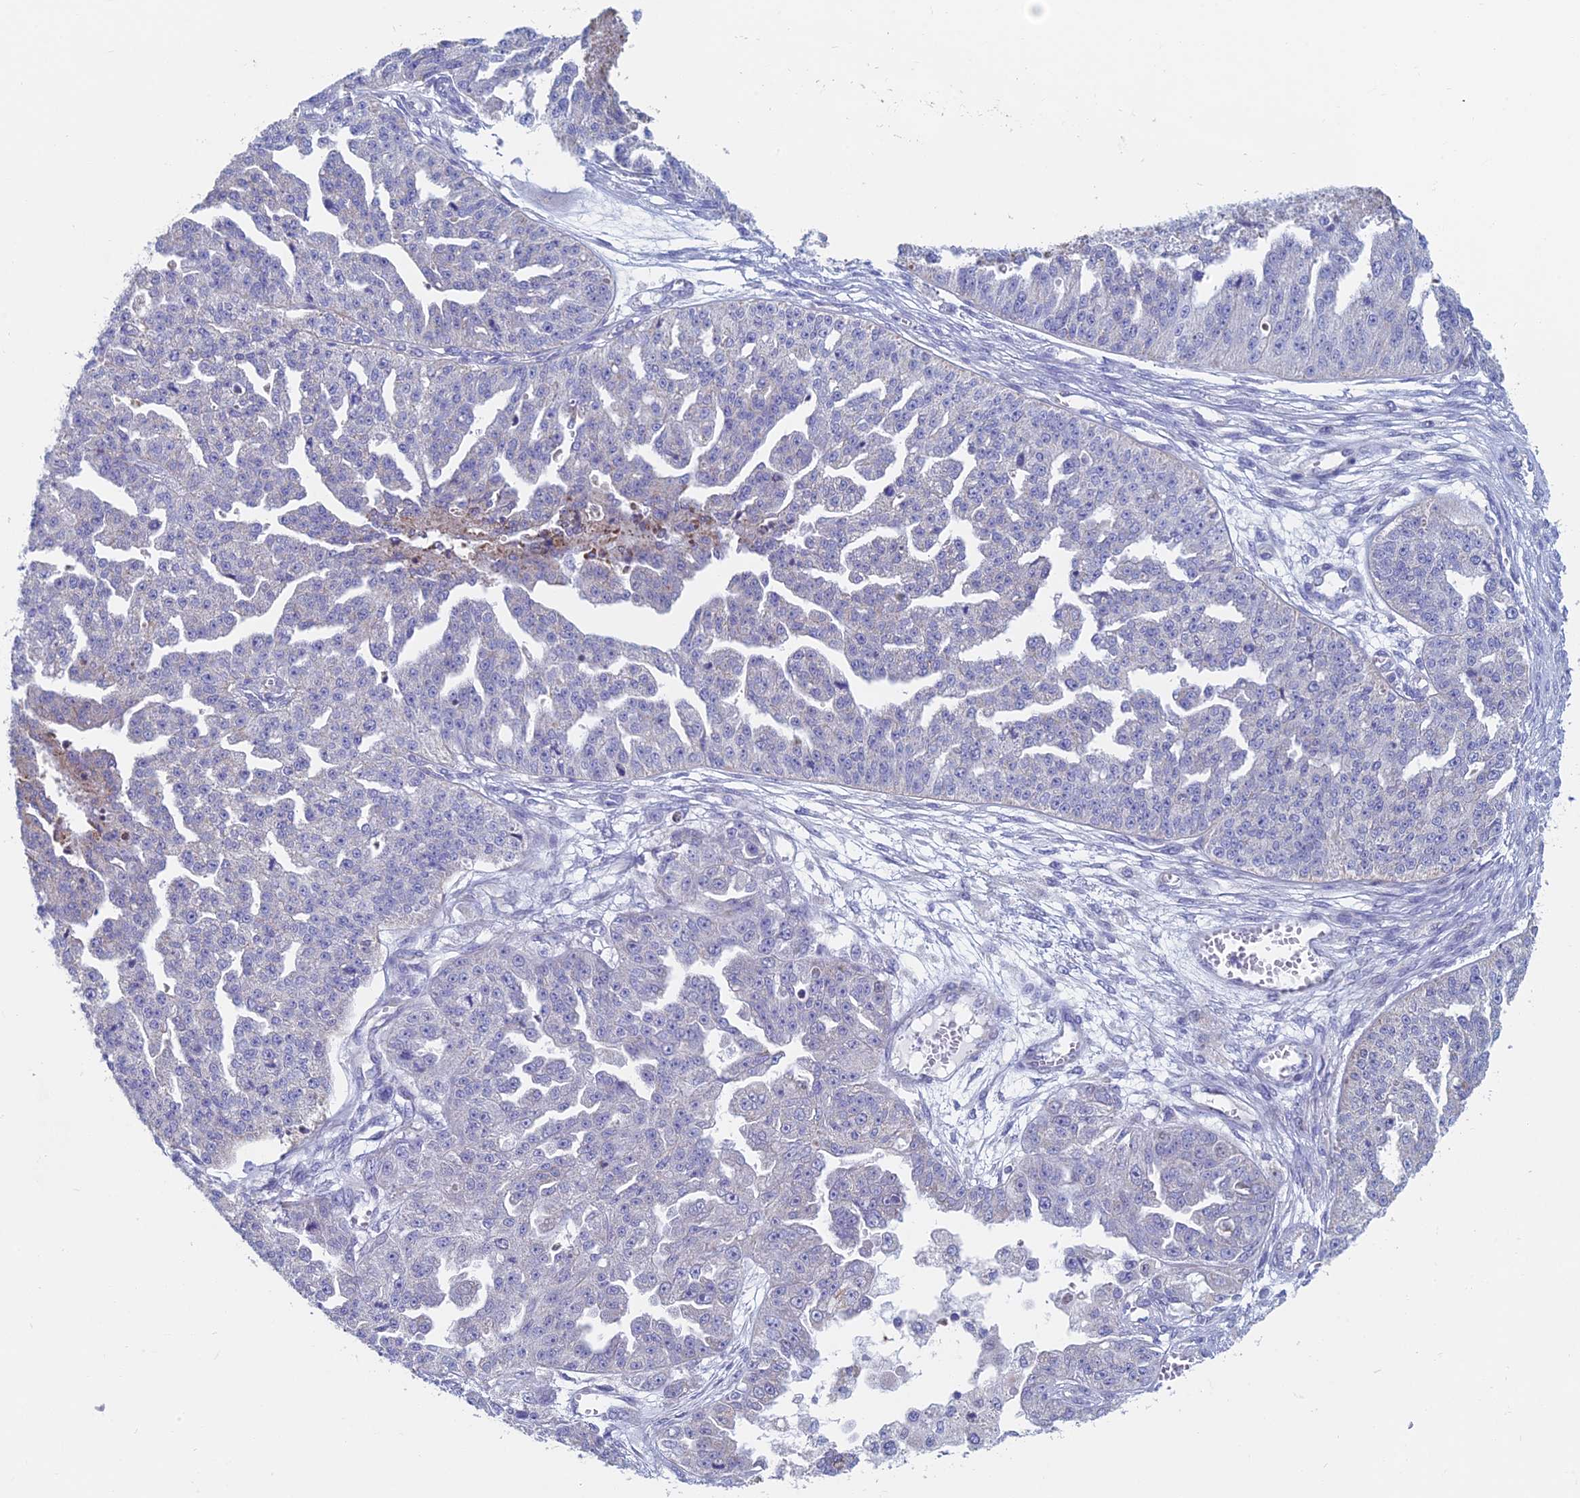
{"staining": {"intensity": "negative", "quantity": "none", "location": "none"}, "tissue": "ovarian cancer", "cell_type": "Tumor cells", "image_type": "cancer", "snomed": [{"axis": "morphology", "description": "Cystadenocarcinoma, serous, NOS"}, {"axis": "topography", "description": "Ovary"}], "caption": "There is no significant staining in tumor cells of serous cystadenocarcinoma (ovarian). (Brightfield microscopy of DAB immunohistochemistry at high magnification).", "gene": "ACSM1", "patient": {"sex": "female", "age": 58}}